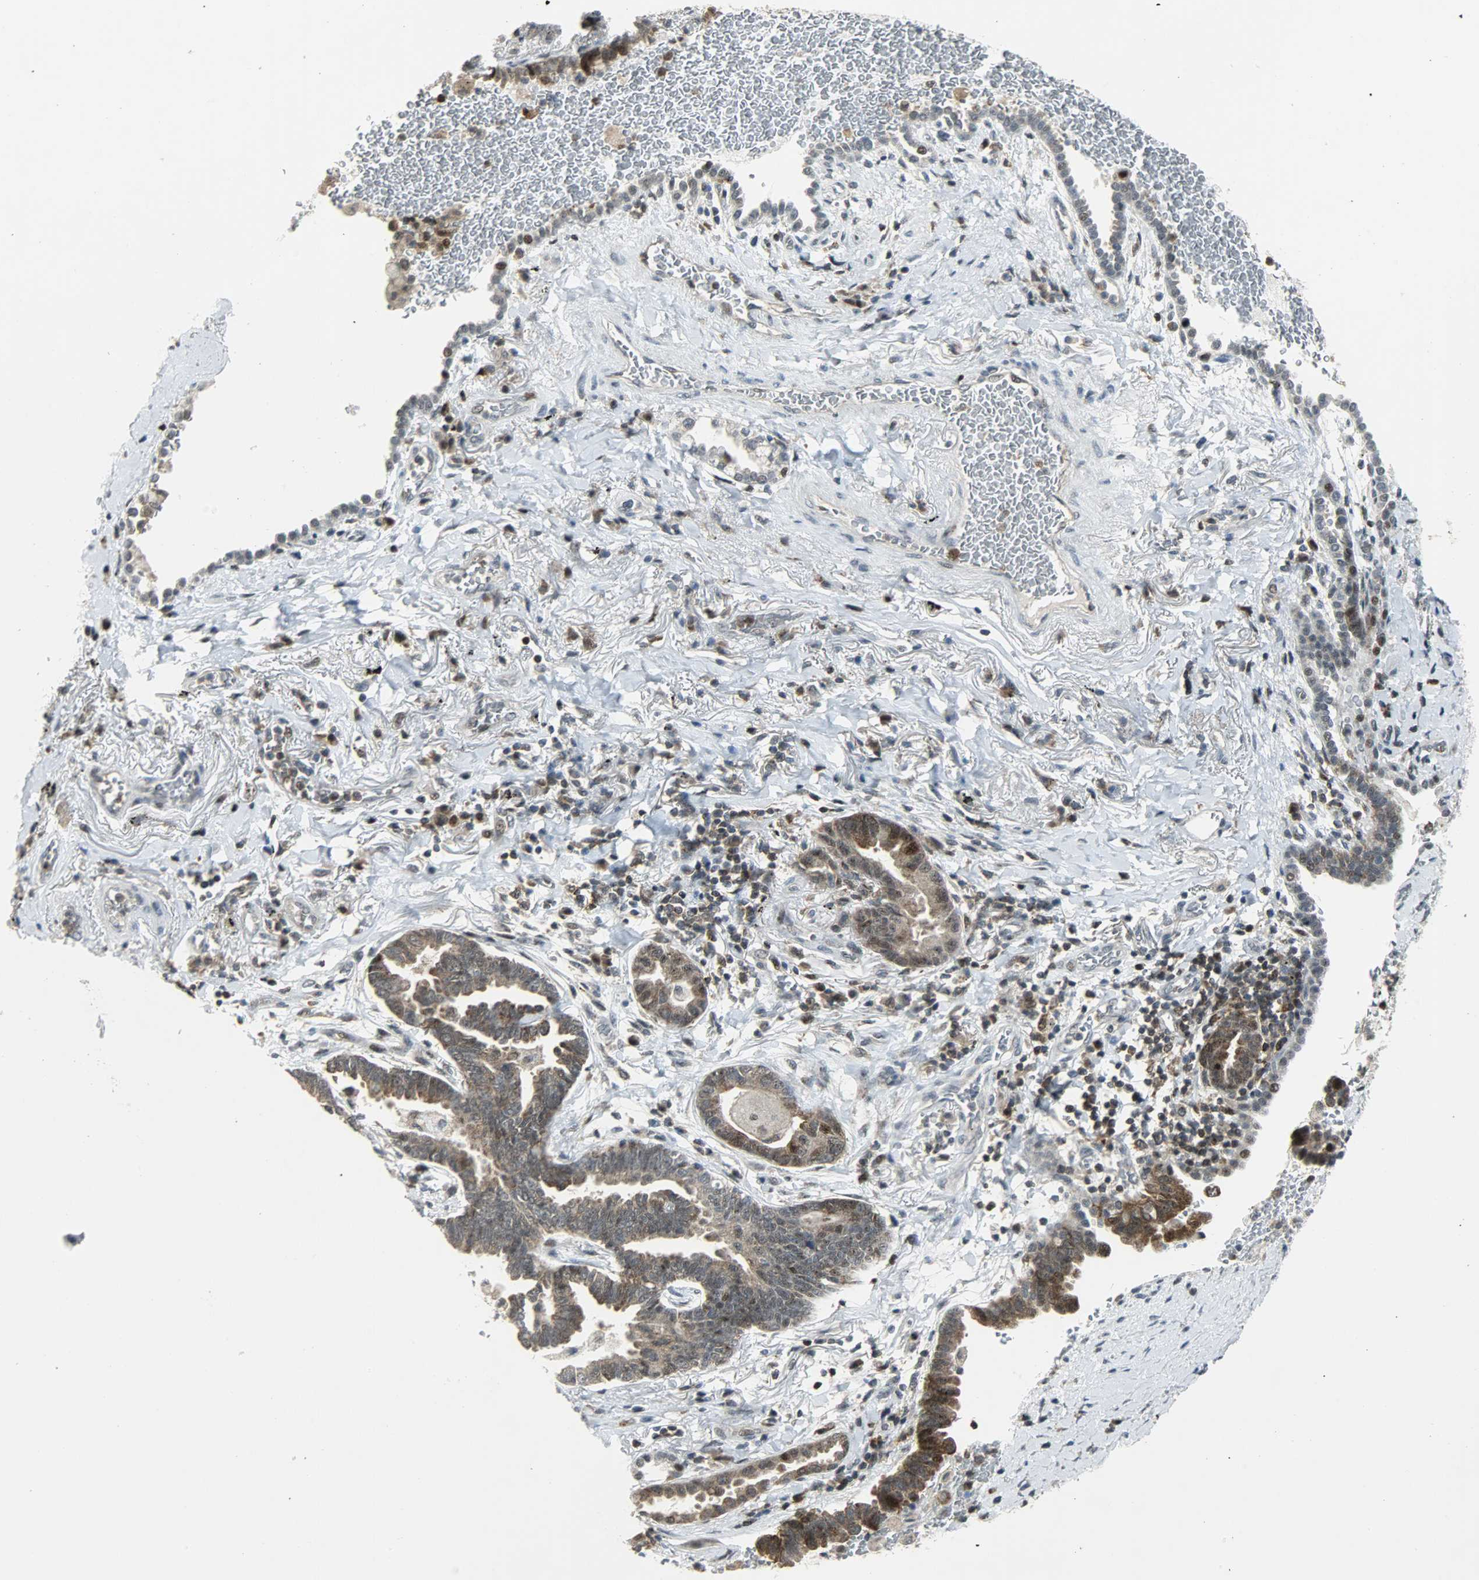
{"staining": {"intensity": "moderate", "quantity": ">75%", "location": "cytoplasmic/membranous,nuclear"}, "tissue": "lung cancer", "cell_type": "Tumor cells", "image_type": "cancer", "snomed": [{"axis": "morphology", "description": "Adenocarcinoma, NOS"}, {"axis": "topography", "description": "Lung"}], "caption": "Lung adenocarcinoma stained for a protein demonstrates moderate cytoplasmic/membranous and nuclear positivity in tumor cells. (Stains: DAB (3,3'-diaminobenzidine) in brown, nuclei in blue, Microscopy: brightfield microscopy at high magnification).", "gene": "IL15", "patient": {"sex": "female", "age": 64}}